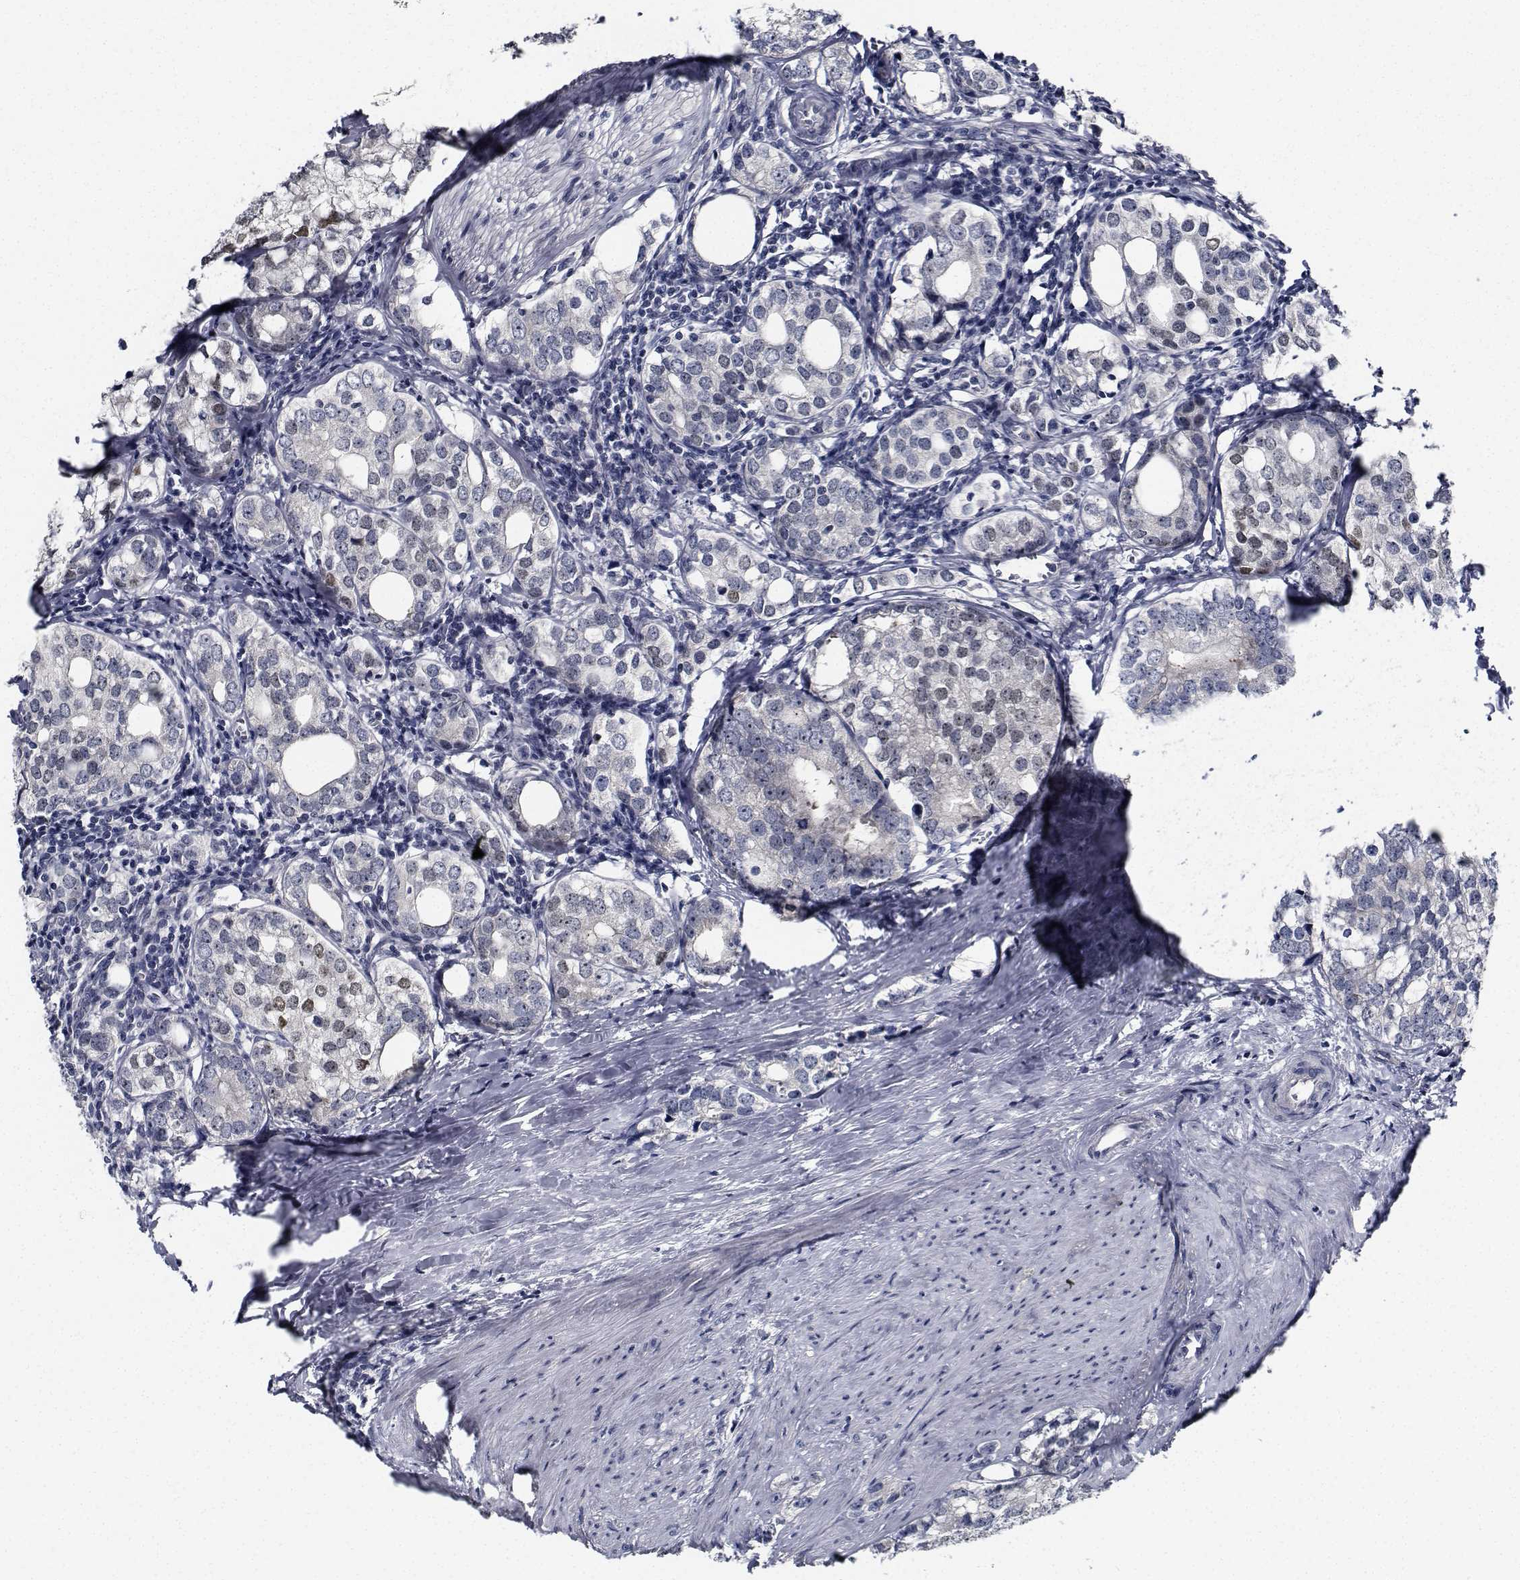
{"staining": {"intensity": "moderate", "quantity": "<25%", "location": "nuclear"}, "tissue": "prostate cancer", "cell_type": "Tumor cells", "image_type": "cancer", "snomed": [{"axis": "morphology", "description": "Adenocarcinoma, NOS"}, {"axis": "topography", "description": "Prostate and seminal vesicle, NOS"}], "caption": "Immunohistochemical staining of human prostate cancer demonstrates low levels of moderate nuclear expression in about <25% of tumor cells. The protein of interest is shown in brown color, while the nuclei are stained blue.", "gene": "NVL", "patient": {"sex": "male", "age": 63}}